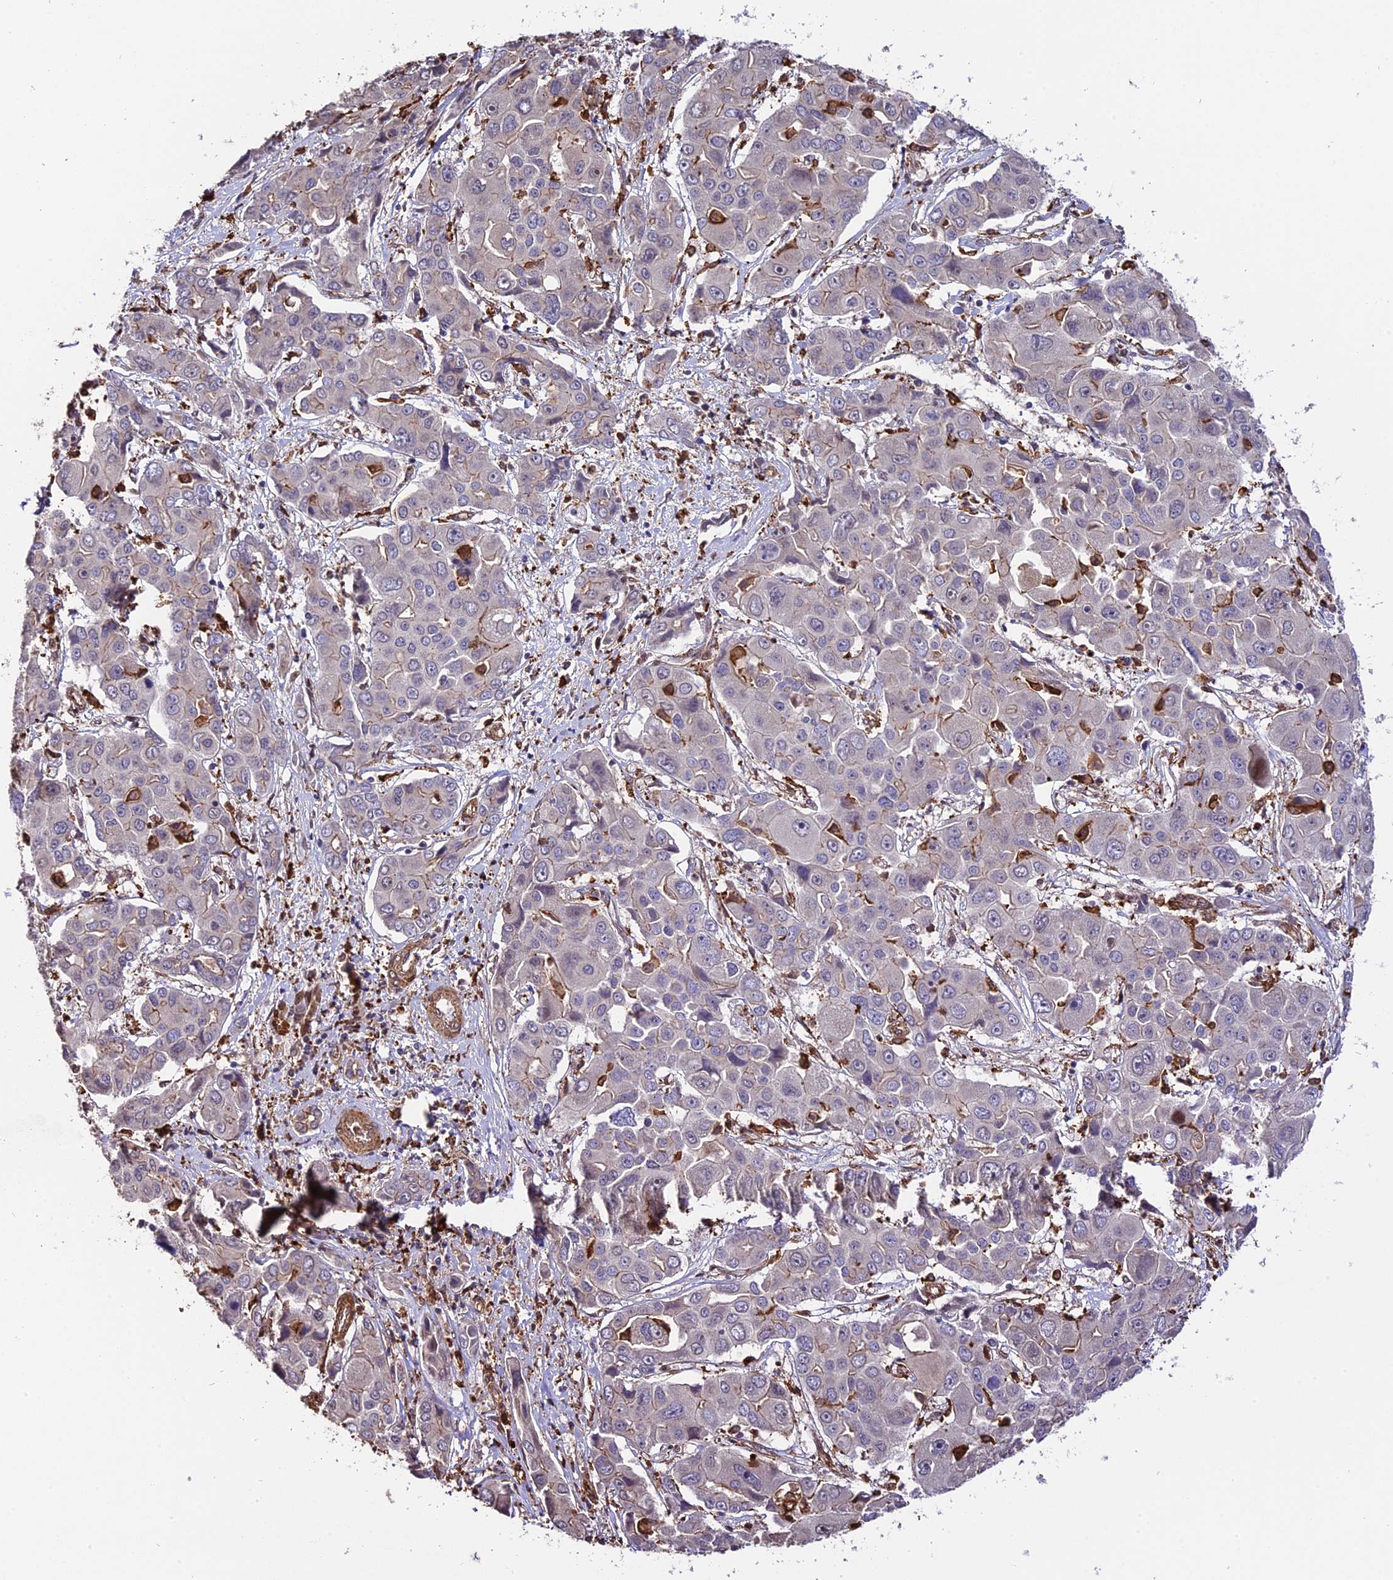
{"staining": {"intensity": "negative", "quantity": "none", "location": "none"}, "tissue": "liver cancer", "cell_type": "Tumor cells", "image_type": "cancer", "snomed": [{"axis": "morphology", "description": "Cholangiocarcinoma"}, {"axis": "topography", "description": "Liver"}], "caption": "This is a photomicrograph of immunohistochemistry (IHC) staining of liver cholangiocarcinoma, which shows no expression in tumor cells.", "gene": "HERPUD1", "patient": {"sex": "male", "age": 67}}